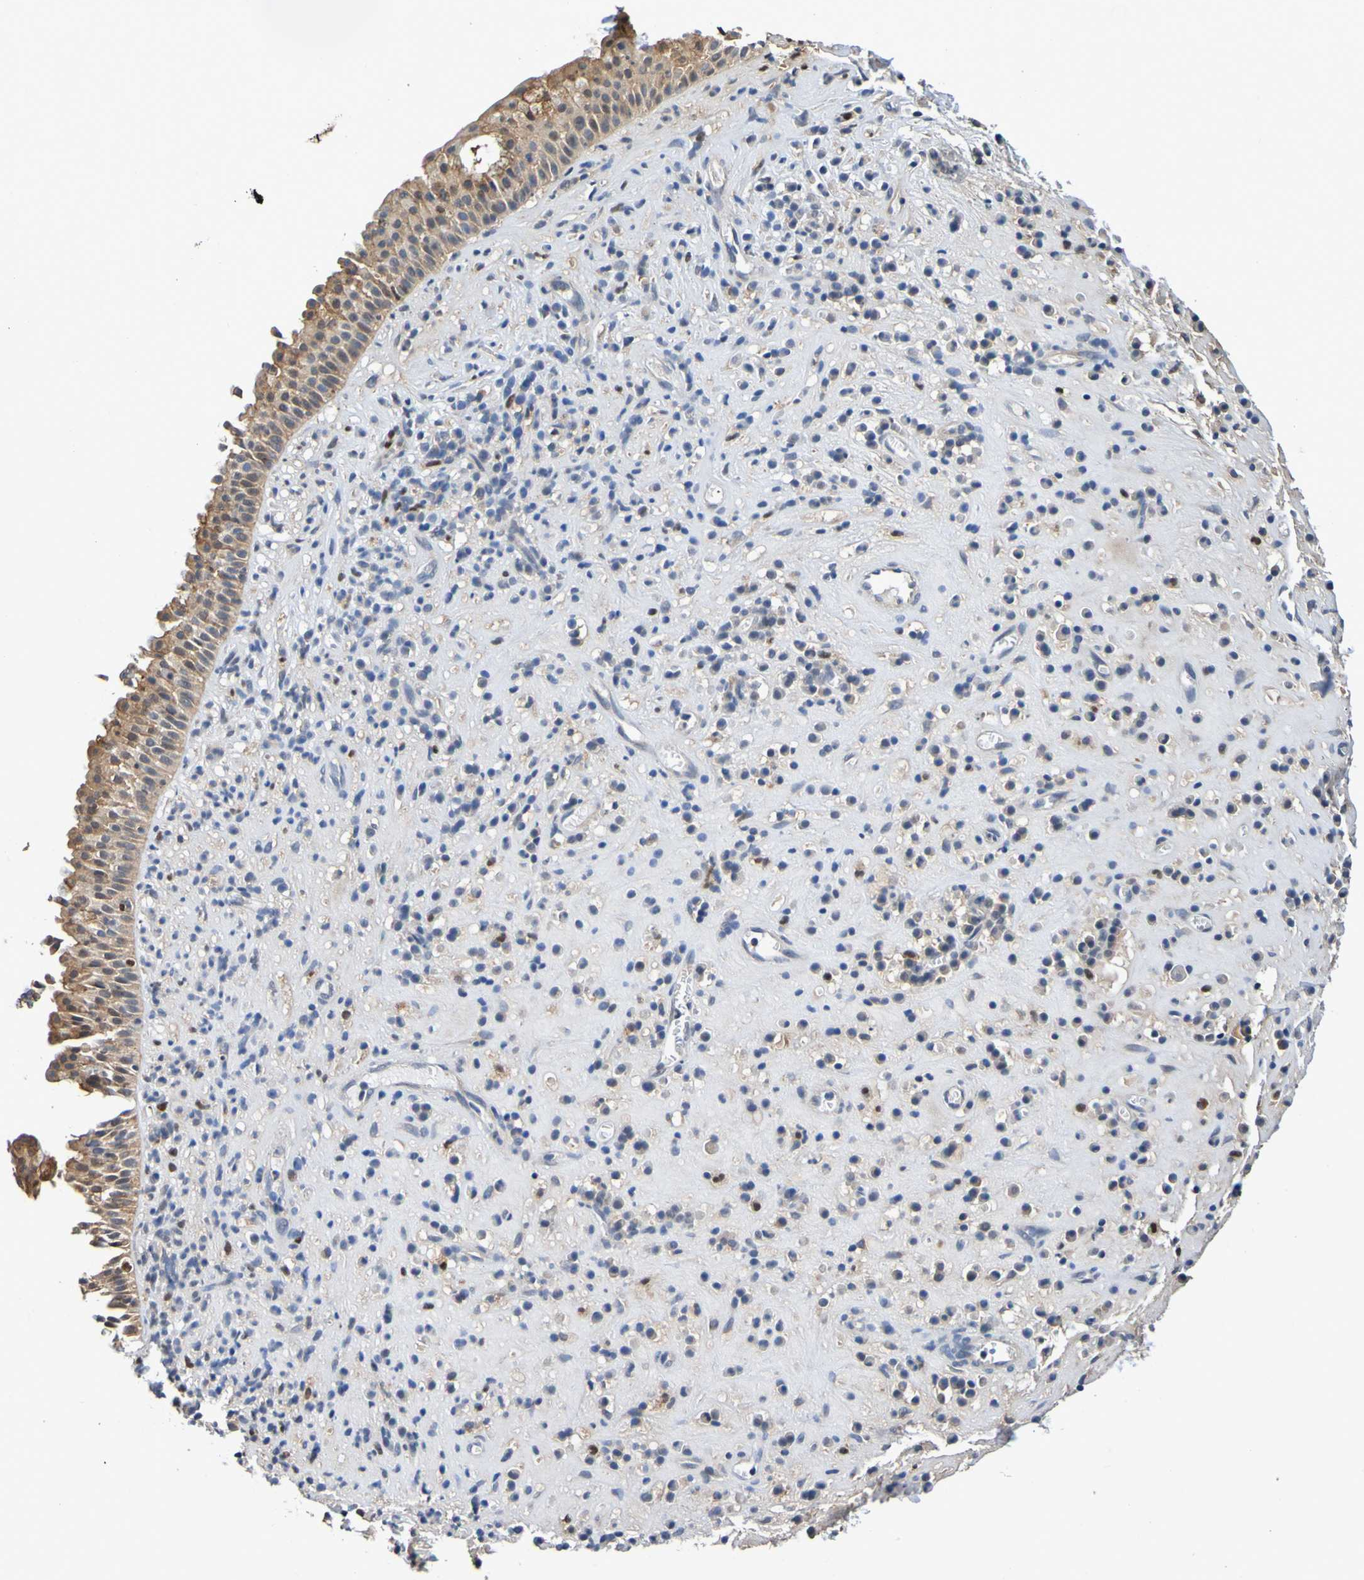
{"staining": {"intensity": "moderate", "quantity": ">75%", "location": "cytoplasmic/membranous,nuclear"}, "tissue": "nasopharynx", "cell_type": "Respiratory epithelial cells", "image_type": "normal", "snomed": [{"axis": "morphology", "description": "Normal tissue, NOS"}, {"axis": "topography", "description": "Nasopharynx"}], "caption": "Human nasopharynx stained for a protein (brown) reveals moderate cytoplasmic/membranous,nuclear positive positivity in approximately >75% of respiratory epithelial cells.", "gene": "METAP2", "patient": {"sex": "female", "age": 51}}